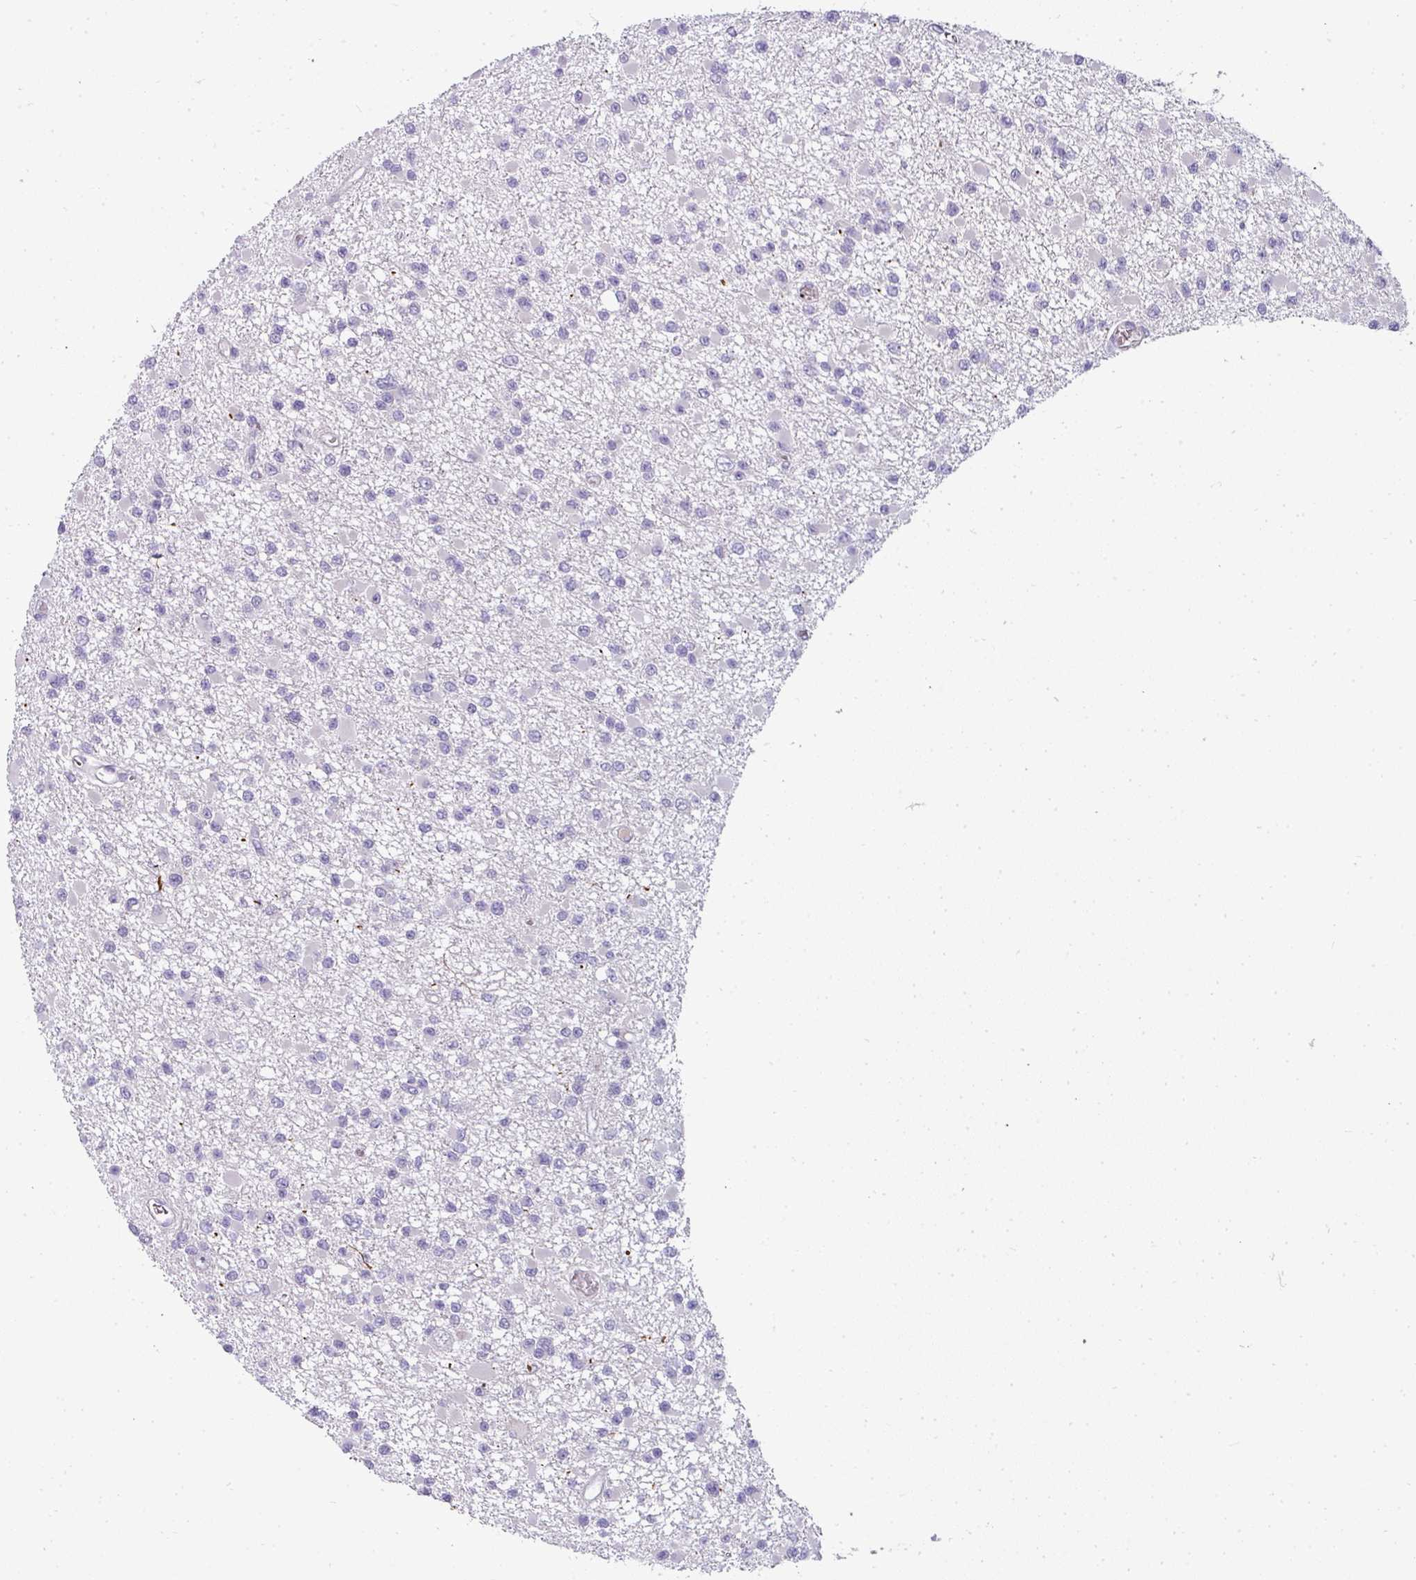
{"staining": {"intensity": "negative", "quantity": "none", "location": "none"}, "tissue": "glioma", "cell_type": "Tumor cells", "image_type": "cancer", "snomed": [{"axis": "morphology", "description": "Glioma, malignant, Low grade"}, {"axis": "topography", "description": "Brain"}], "caption": "The histopathology image shows no staining of tumor cells in glioma.", "gene": "ASXL3", "patient": {"sex": "female", "age": 22}}